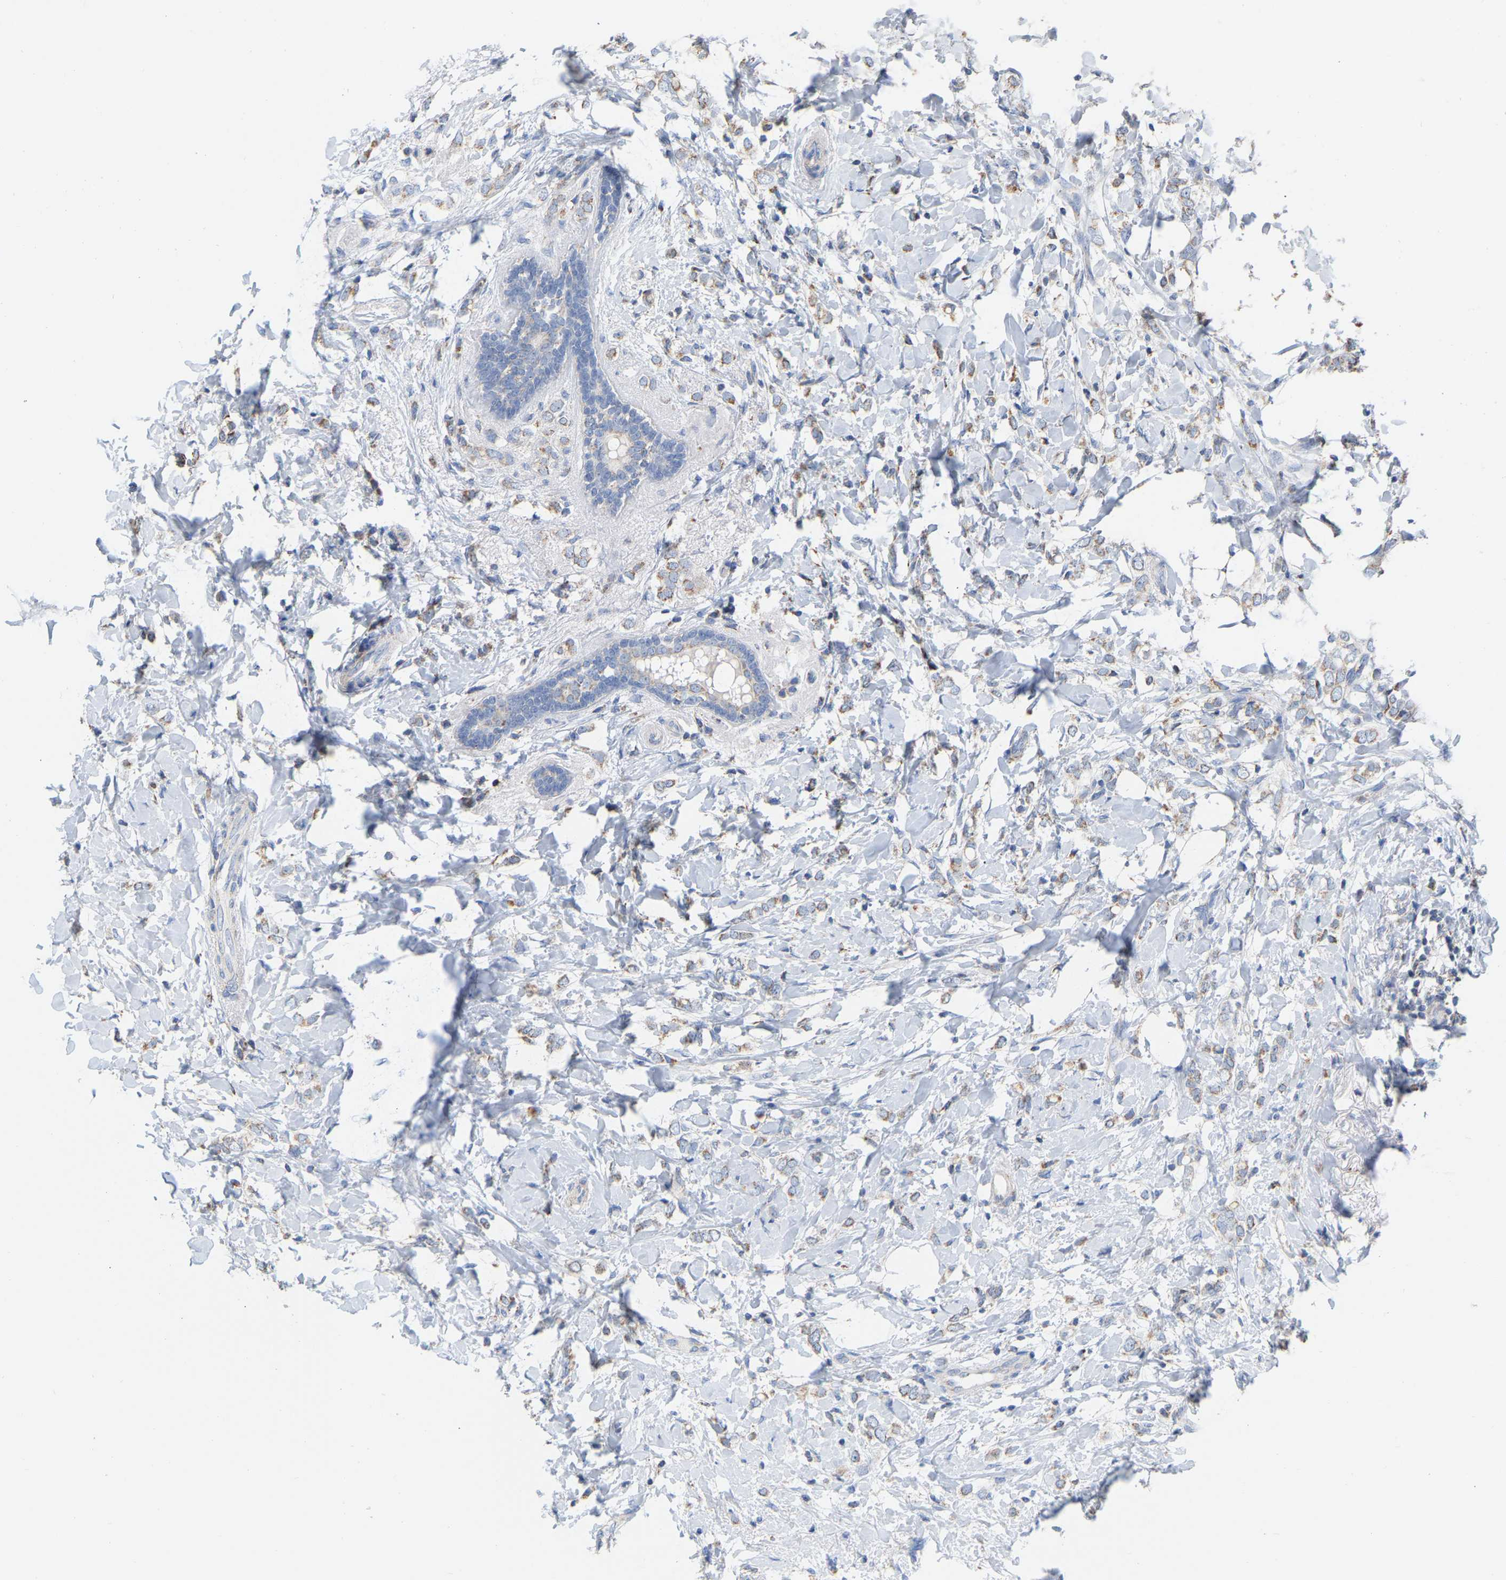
{"staining": {"intensity": "weak", "quantity": "25%-75%", "location": "cytoplasmic/membranous"}, "tissue": "breast cancer", "cell_type": "Tumor cells", "image_type": "cancer", "snomed": [{"axis": "morphology", "description": "Normal tissue, NOS"}, {"axis": "morphology", "description": "Lobular carcinoma"}, {"axis": "topography", "description": "Breast"}], "caption": "DAB immunohistochemical staining of human breast lobular carcinoma demonstrates weak cytoplasmic/membranous protein expression in about 25%-75% of tumor cells.", "gene": "CBLB", "patient": {"sex": "female", "age": 47}}